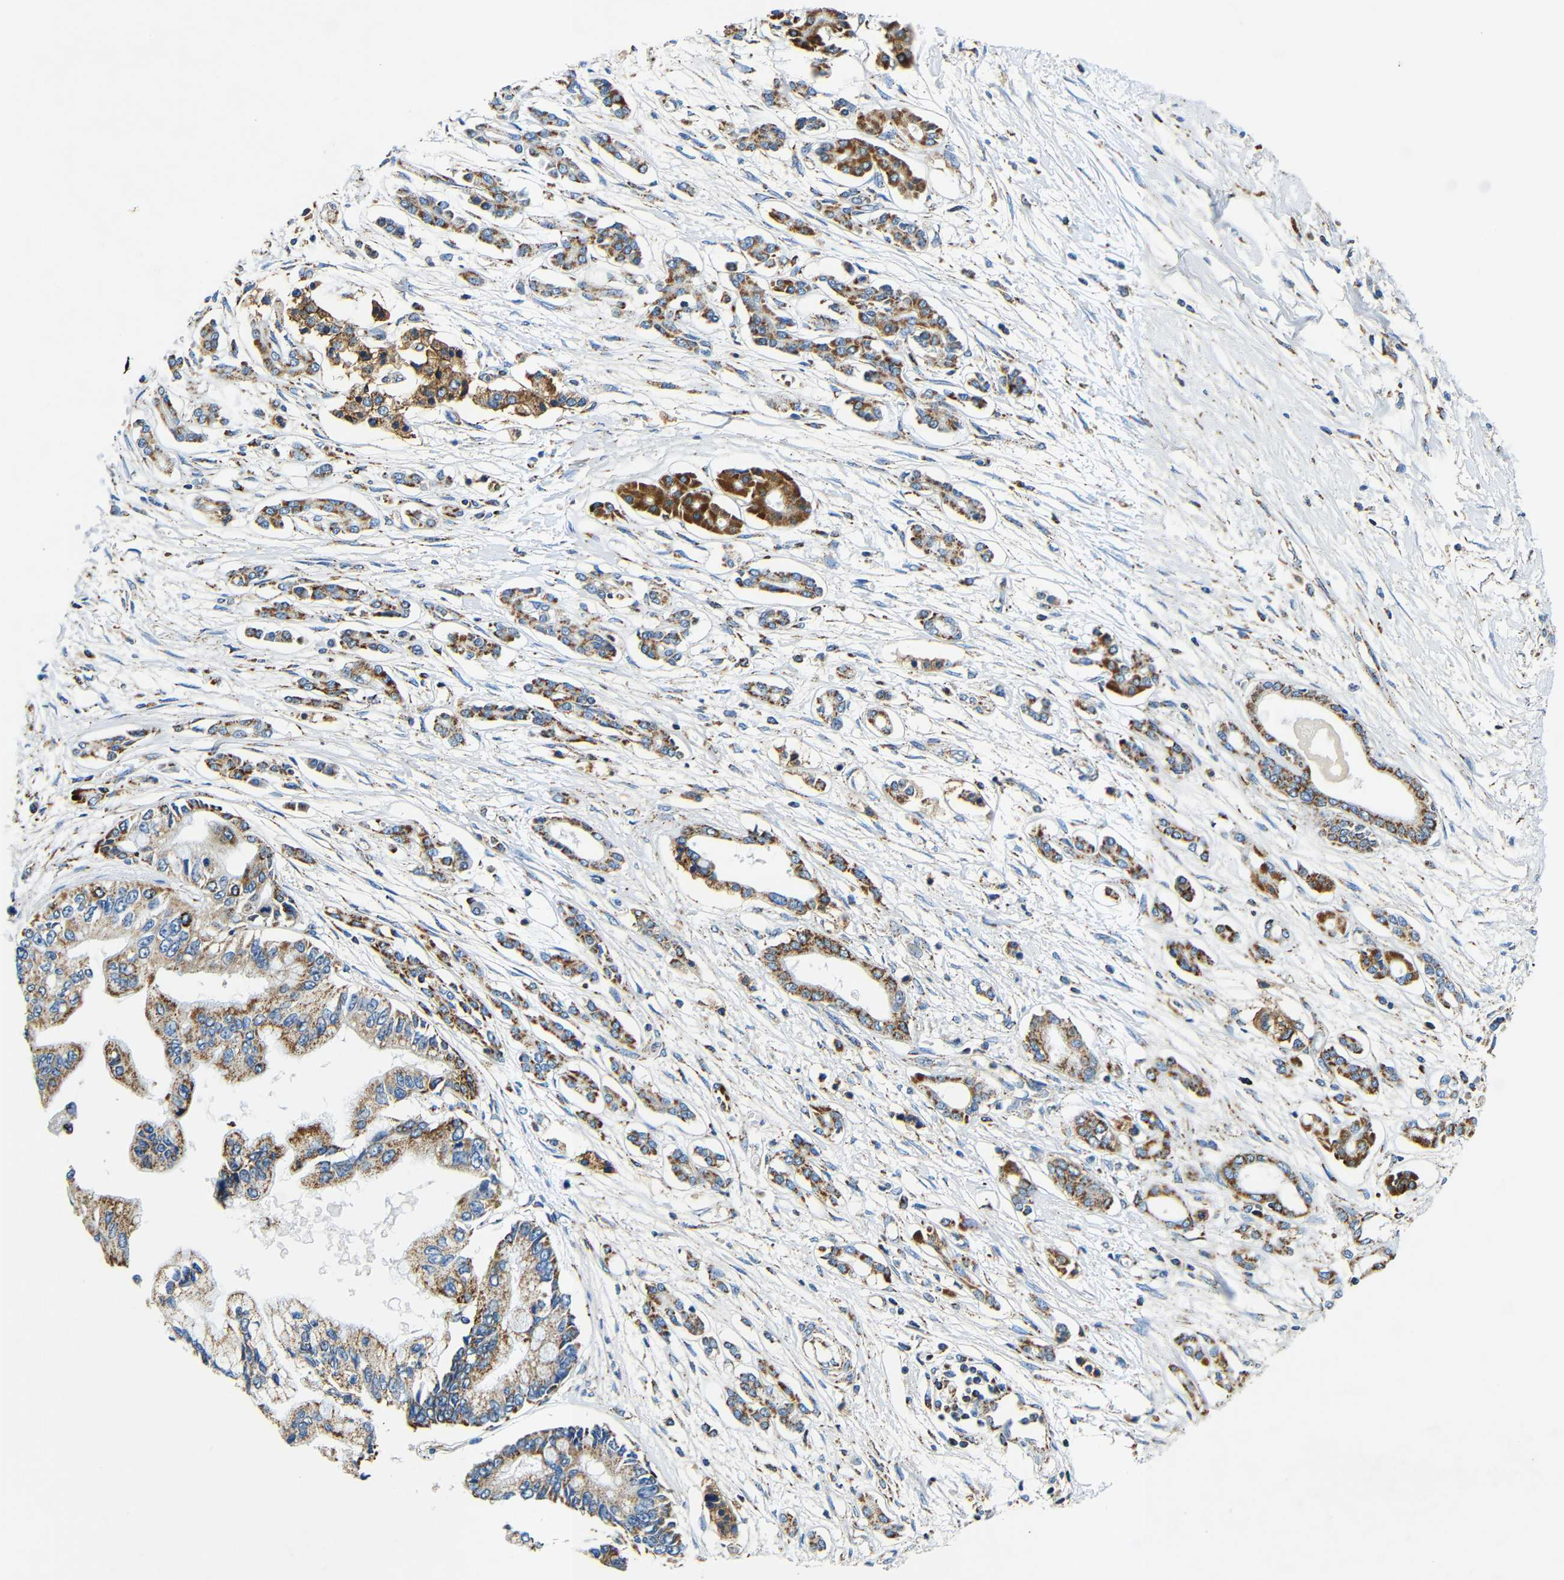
{"staining": {"intensity": "moderate", "quantity": ">75%", "location": "cytoplasmic/membranous"}, "tissue": "pancreatic cancer", "cell_type": "Tumor cells", "image_type": "cancer", "snomed": [{"axis": "morphology", "description": "Adenocarcinoma, NOS"}, {"axis": "topography", "description": "Pancreas"}], "caption": "Immunohistochemistry (IHC) micrograph of human adenocarcinoma (pancreatic) stained for a protein (brown), which reveals medium levels of moderate cytoplasmic/membranous expression in approximately >75% of tumor cells.", "gene": "GALNT18", "patient": {"sex": "male", "age": 56}}